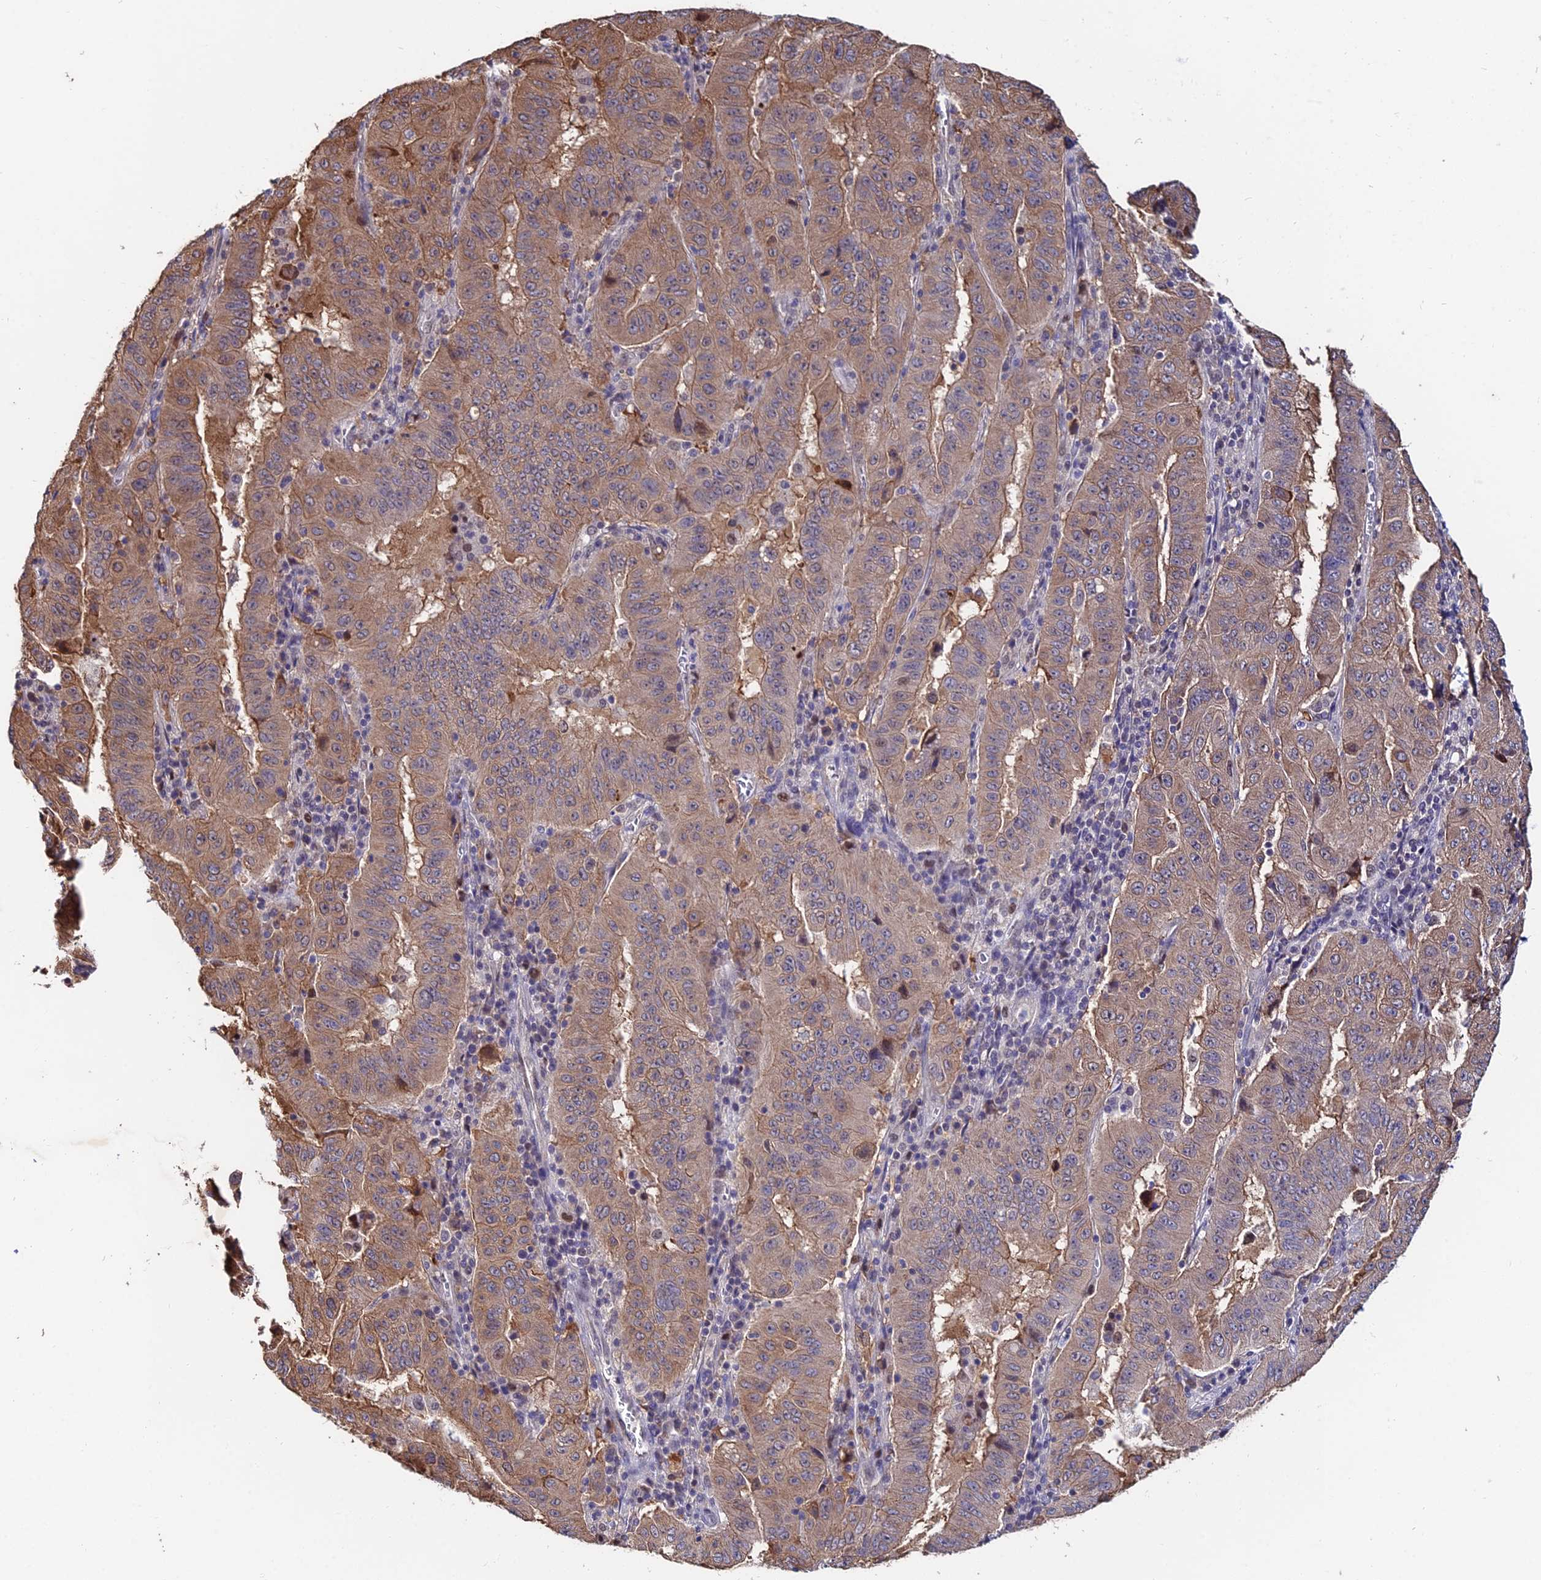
{"staining": {"intensity": "moderate", "quantity": ">75%", "location": "cytoplasmic/membranous"}, "tissue": "pancreatic cancer", "cell_type": "Tumor cells", "image_type": "cancer", "snomed": [{"axis": "morphology", "description": "Adenocarcinoma, NOS"}, {"axis": "topography", "description": "Pancreas"}], "caption": "Immunohistochemical staining of human pancreatic adenocarcinoma demonstrates medium levels of moderate cytoplasmic/membranous protein expression in about >75% of tumor cells.", "gene": "INPP4A", "patient": {"sex": "male", "age": 63}}